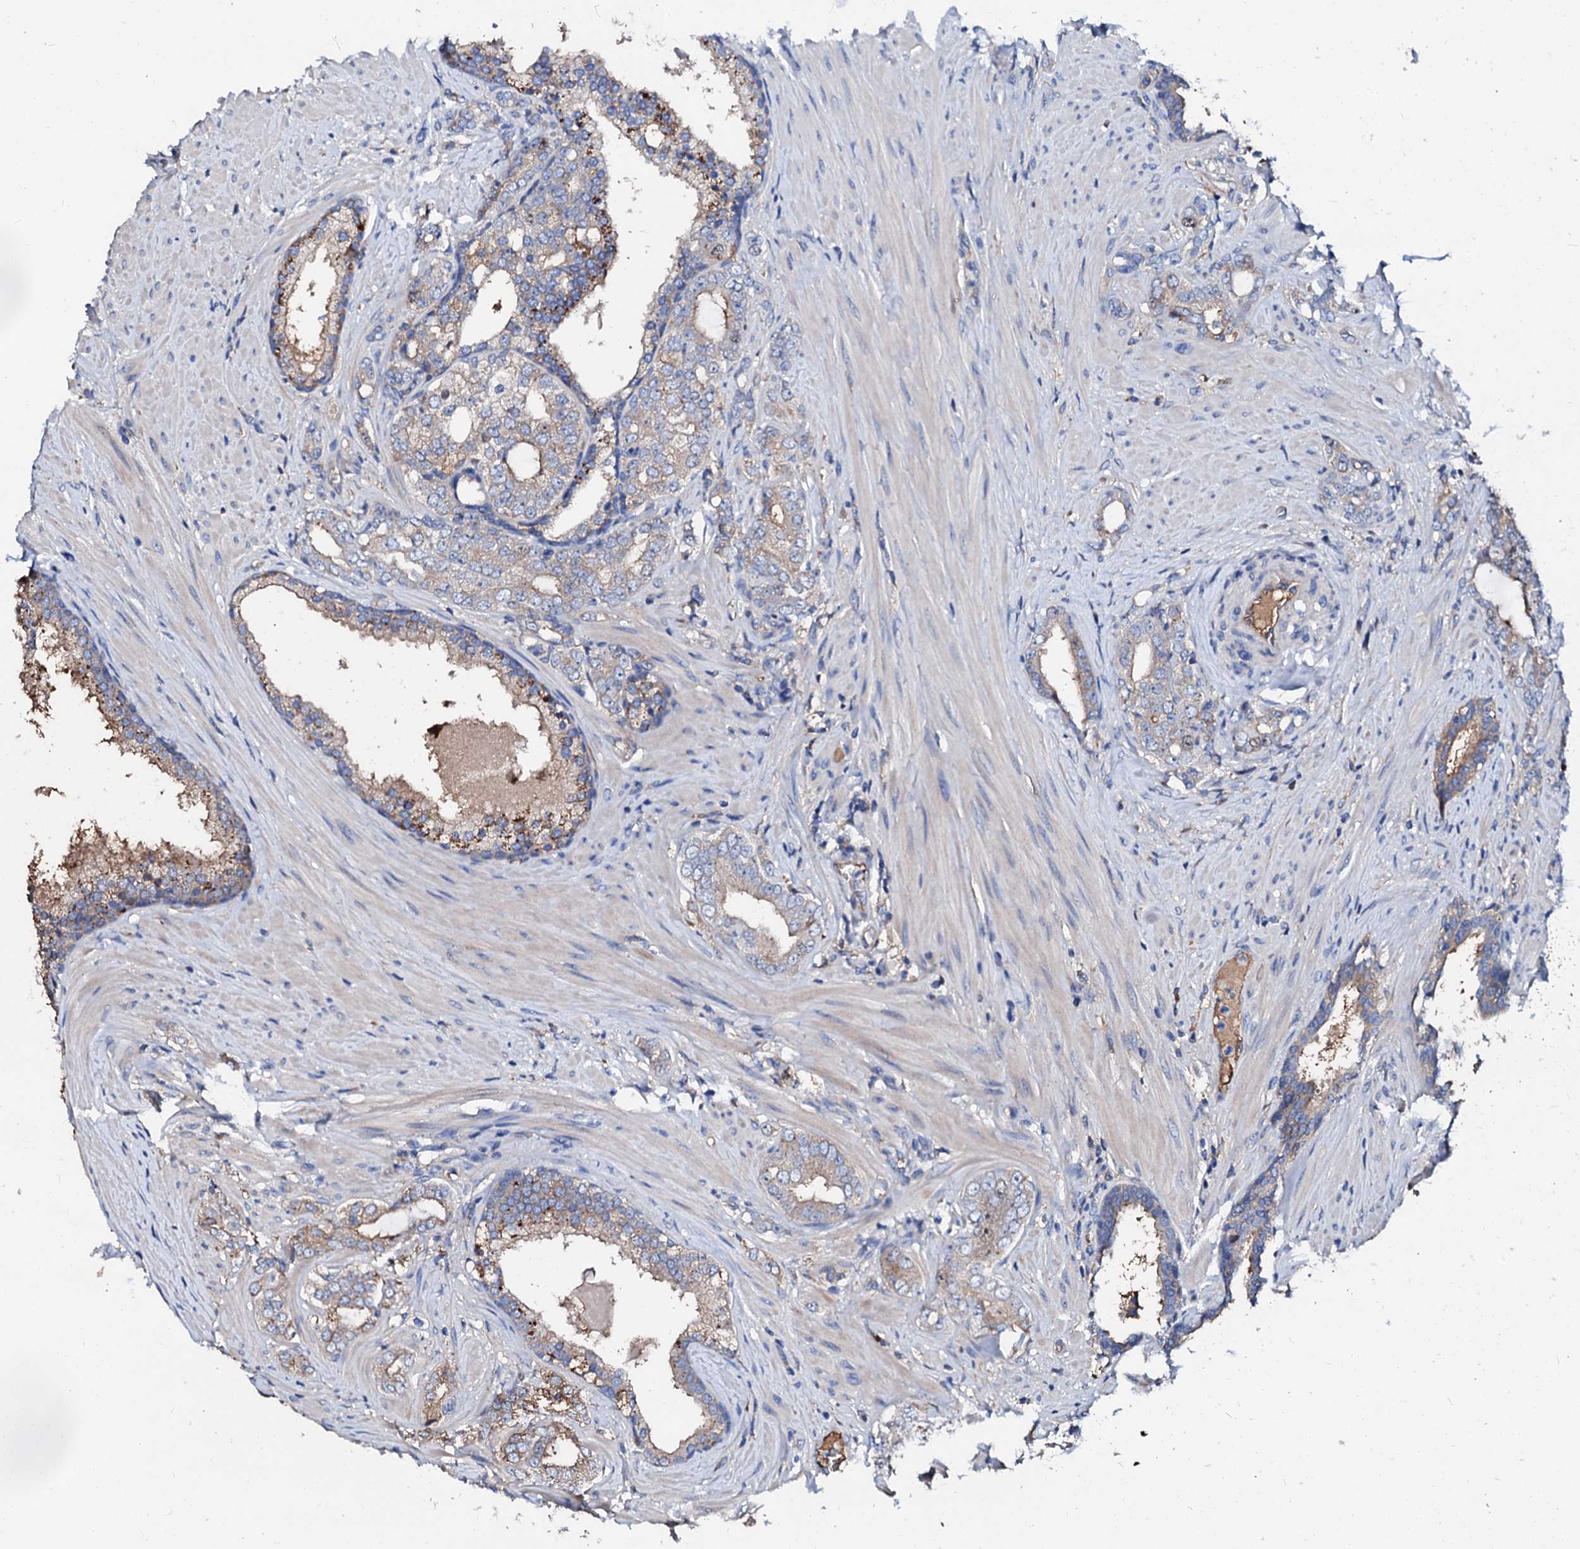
{"staining": {"intensity": "weak", "quantity": "25%-75%", "location": "cytoplasmic/membranous"}, "tissue": "prostate cancer", "cell_type": "Tumor cells", "image_type": "cancer", "snomed": [{"axis": "morphology", "description": "Adenocarcinoma, High grade"}, {"axis": "topography", "description": "Prostate"}], "caption": "Protein staining by IHC exhibits weak cytoplasmic/membranous staining in approximately 25%-75% of tumor cells in prostate high-grade adenocarcinoma. (brown staining indicates protein expression, while blue staining denotes nuclei).", "gene": "CSKMT", "patient": {"sex": "male", "age": 64}}